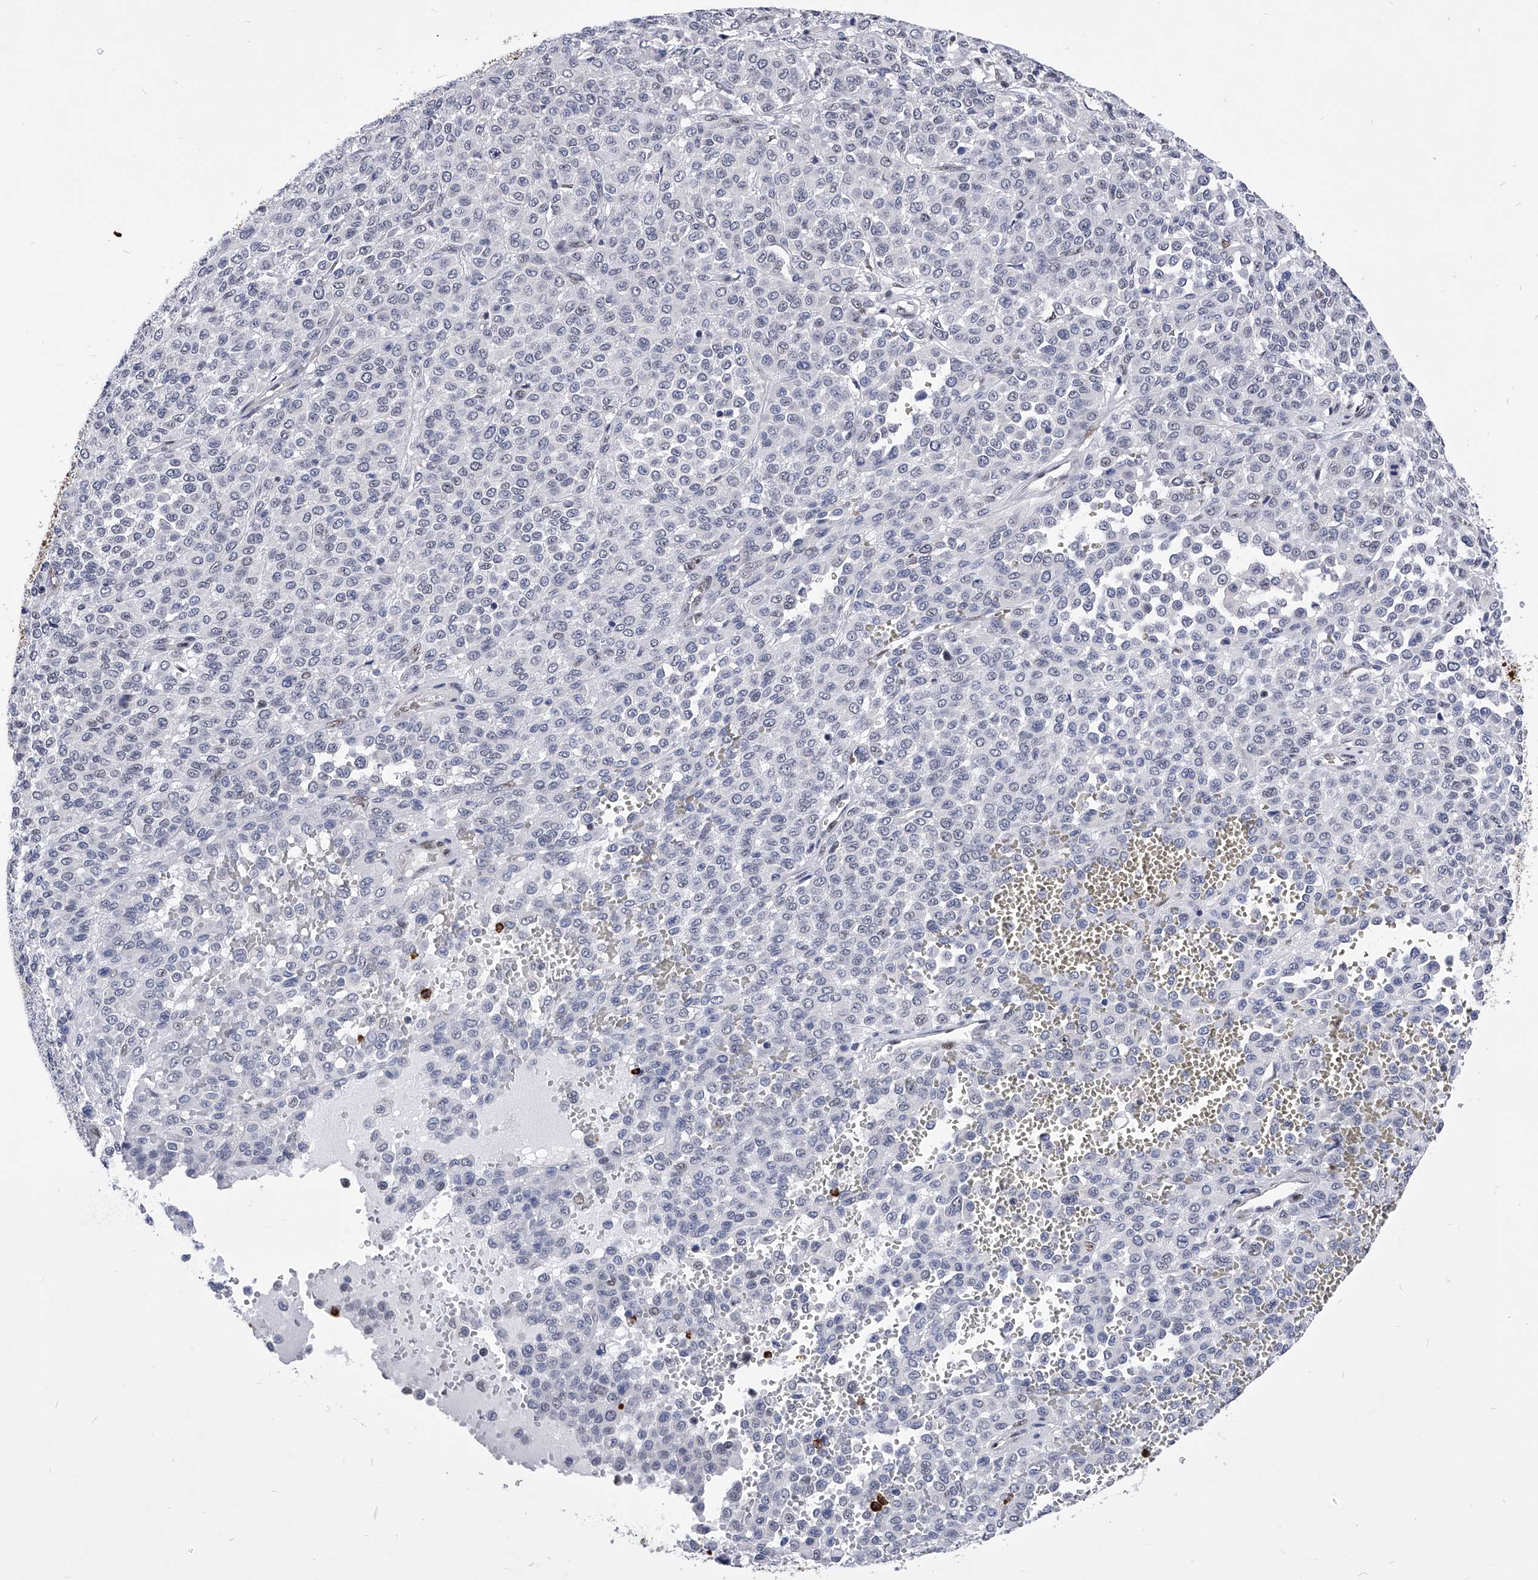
{"staining": {"intensity": "negative", "quantity": "none", "location": "none"}, "tissue": "melanoma", "cell_type": "Tumor cells", "image_type": "cancer", "snomed": [{"axis": "morphology", "description": "Malignant melanoma, Metastatic site"}, {"axis": "topography", "description": "Pancreas"}], "caption": "An immunohistochemistry (IHC) photomicrograph of melanoma is shown. There is no staining in tumor cells of melanoma. (DAB immunohistochemistry visualized using brightfield microscopy, high magnification).", "gene": "TESK2", "patient": {"sex": "female", "age": 30}}